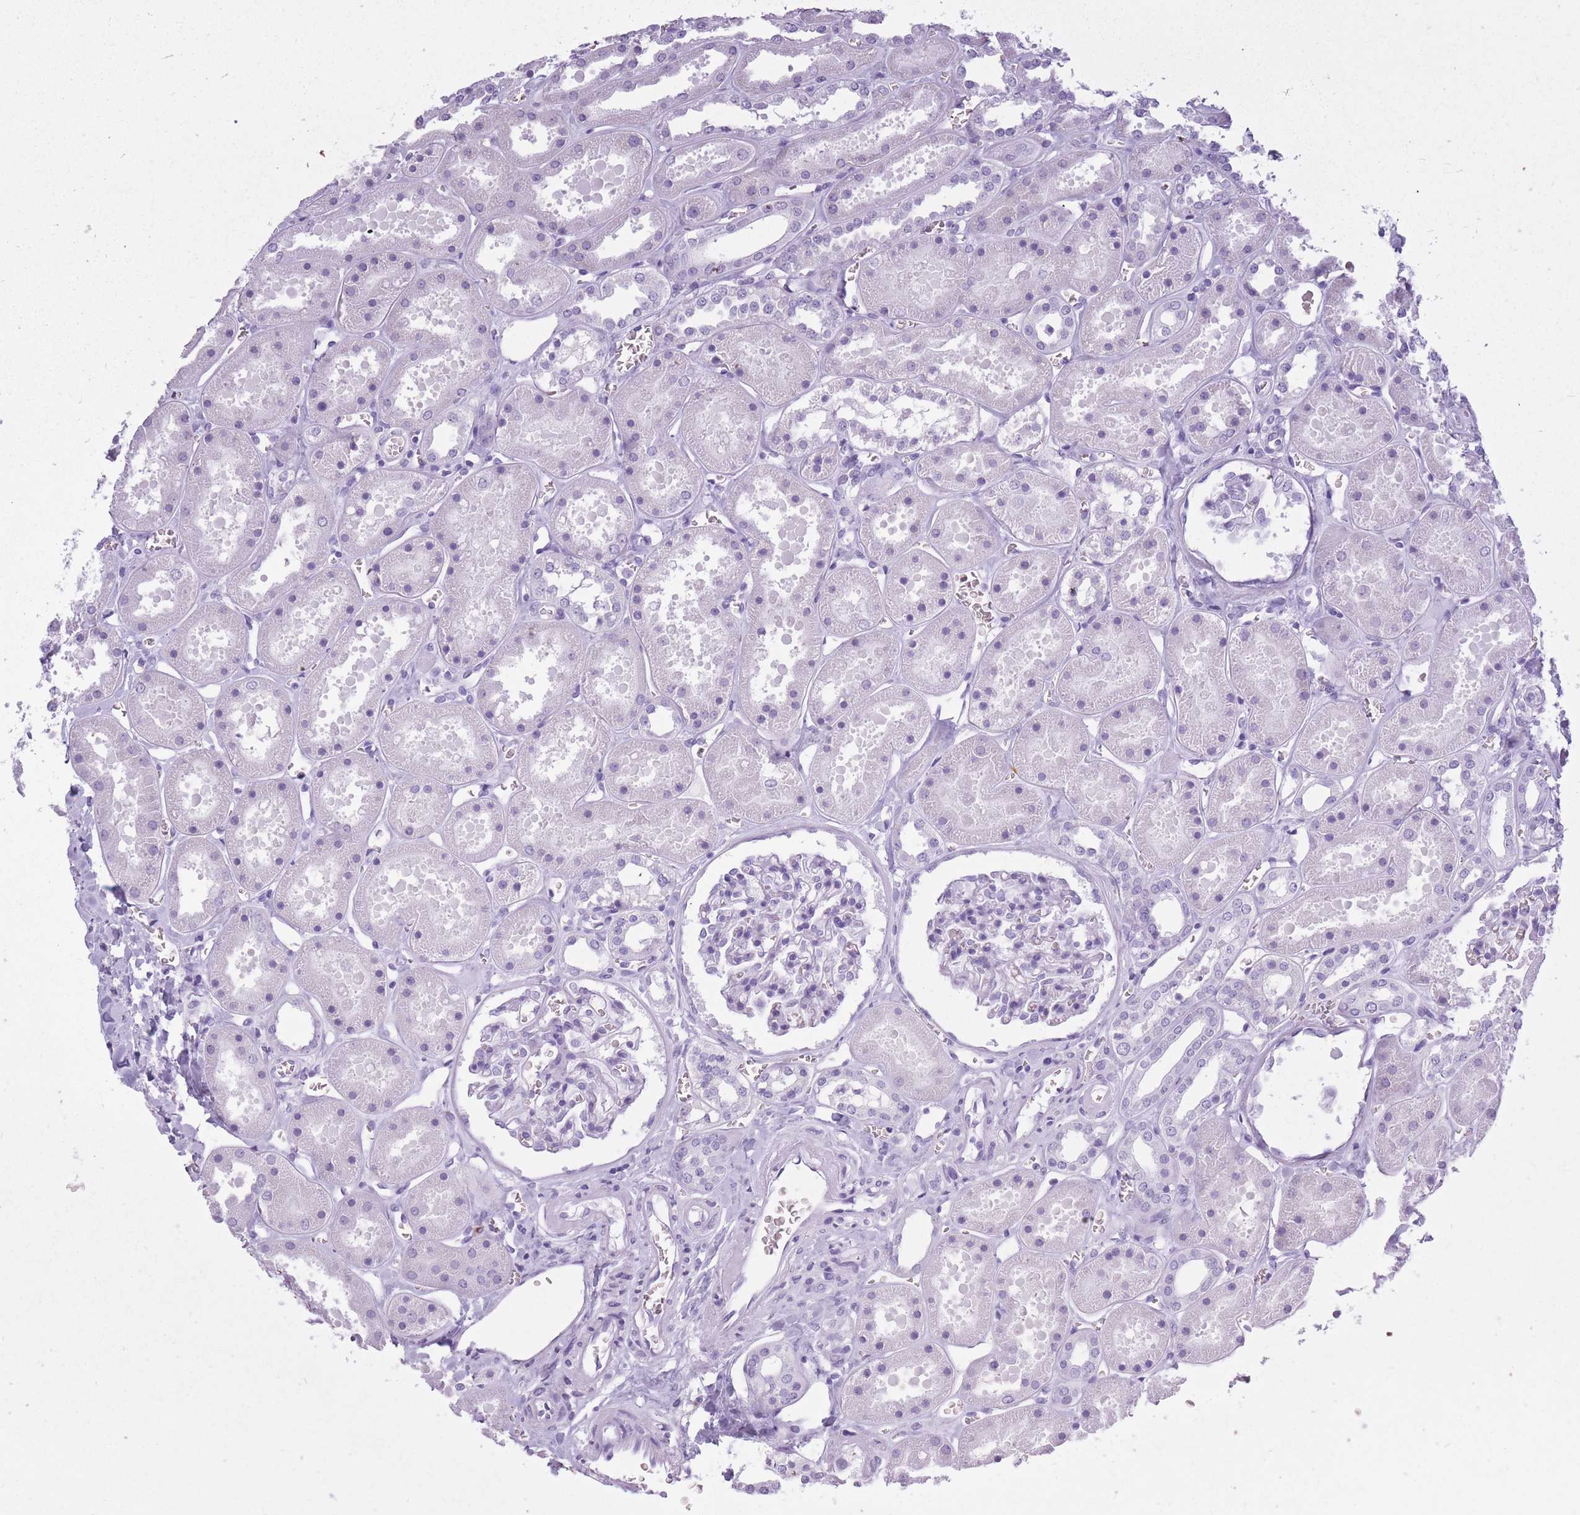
{"staining": {"intensity": "negative", "quantity": "none", "location": "none"}, "tissue": "kidney", "cell_type": "Cells in glomeruli", "image_type": "normal", "snomed": [{"axis": "morphology", "description": "Normal tissue, NOS"}, {"axis": "topography", "description": "Kidney"}], "caption": "This is a histopathology image of IHC staining of benign kidney, which shows no positivity in cells in glomeruli.", "gene": "OR7C1", "patient": {"sex": "female", "age": 41}}